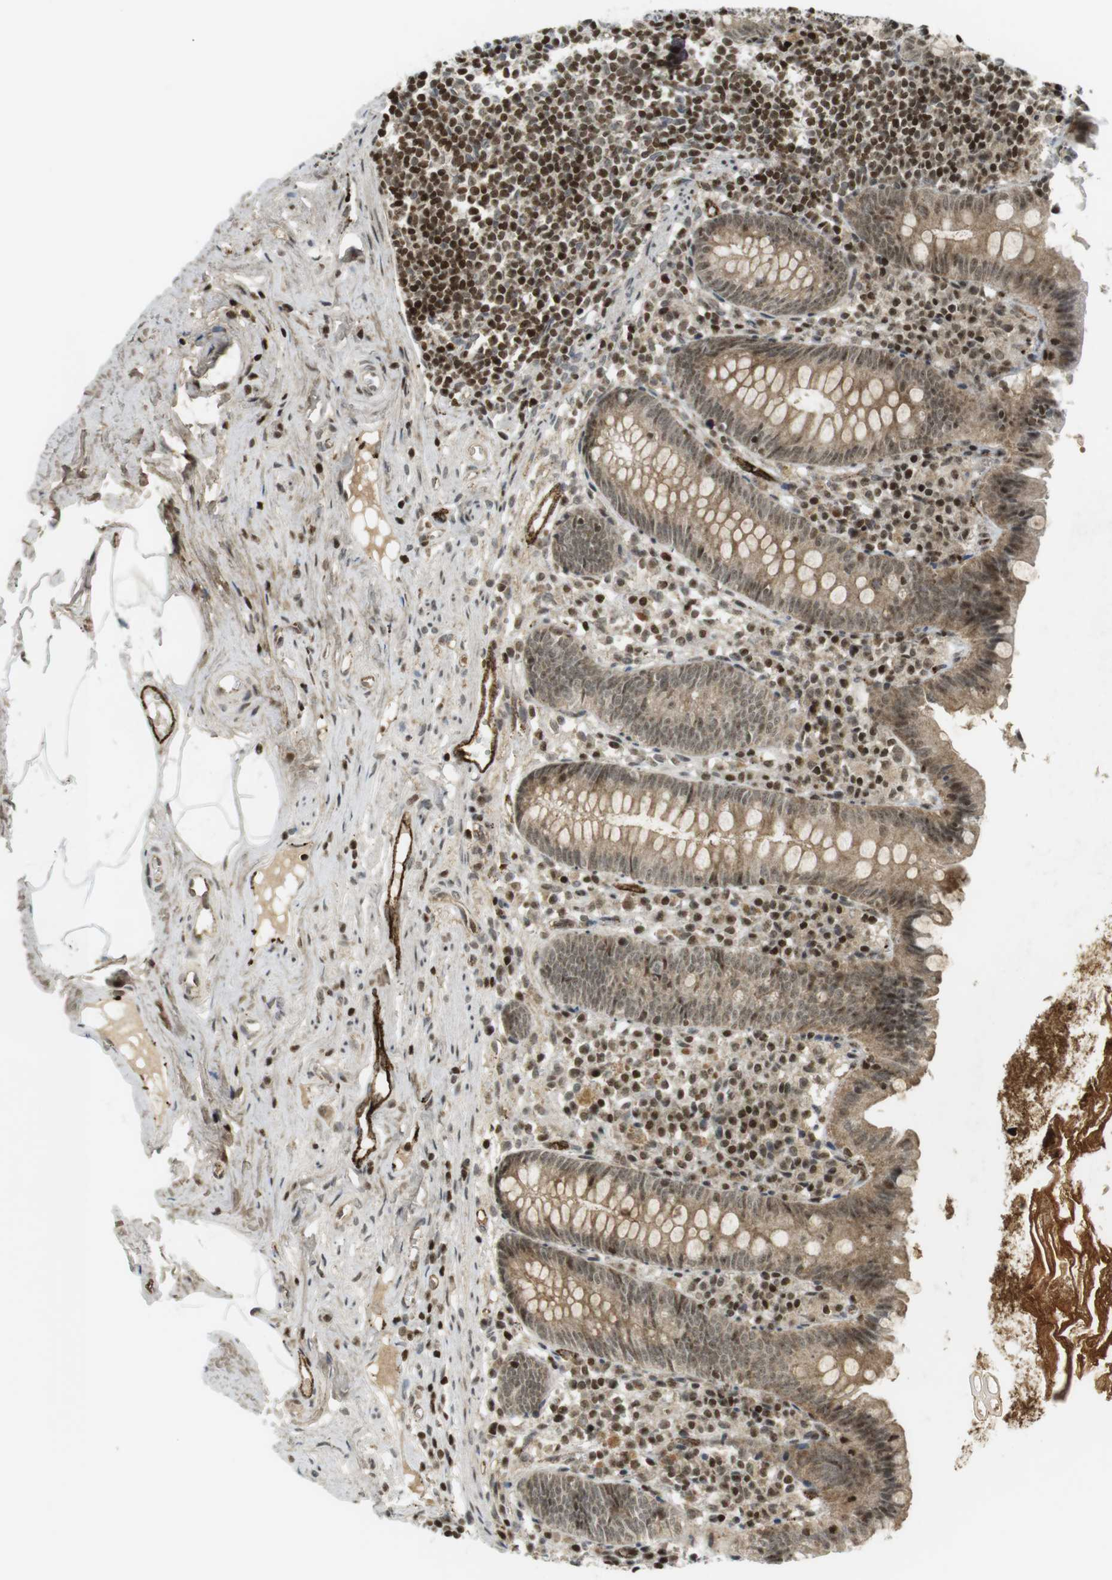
{"staining": {"intensity": "moderate", "quantity": ">75%", "location": "cytoplasmic/membranous,nuclear"}, "tissue": "appendix", "cell_type": "Glandular cells", "image_type": "normal", "snomed": [{"axis": "morphology", "description": "Normal tissue, NOS"}, {"axis": "topography", "description": "Appendix"}], "caption": "High-power microscopy captured an immunohistochemistry (IHC) photomicrograph of unremarkable appendix, revealing moderate cytoplasmic/membranous,nuclear expression in about >75% of glandular cells. (IHC, brightfield microscopy, high magnification).", "gene": "PPP1R13B", "patient": {"sex": "male", "age": 52}}